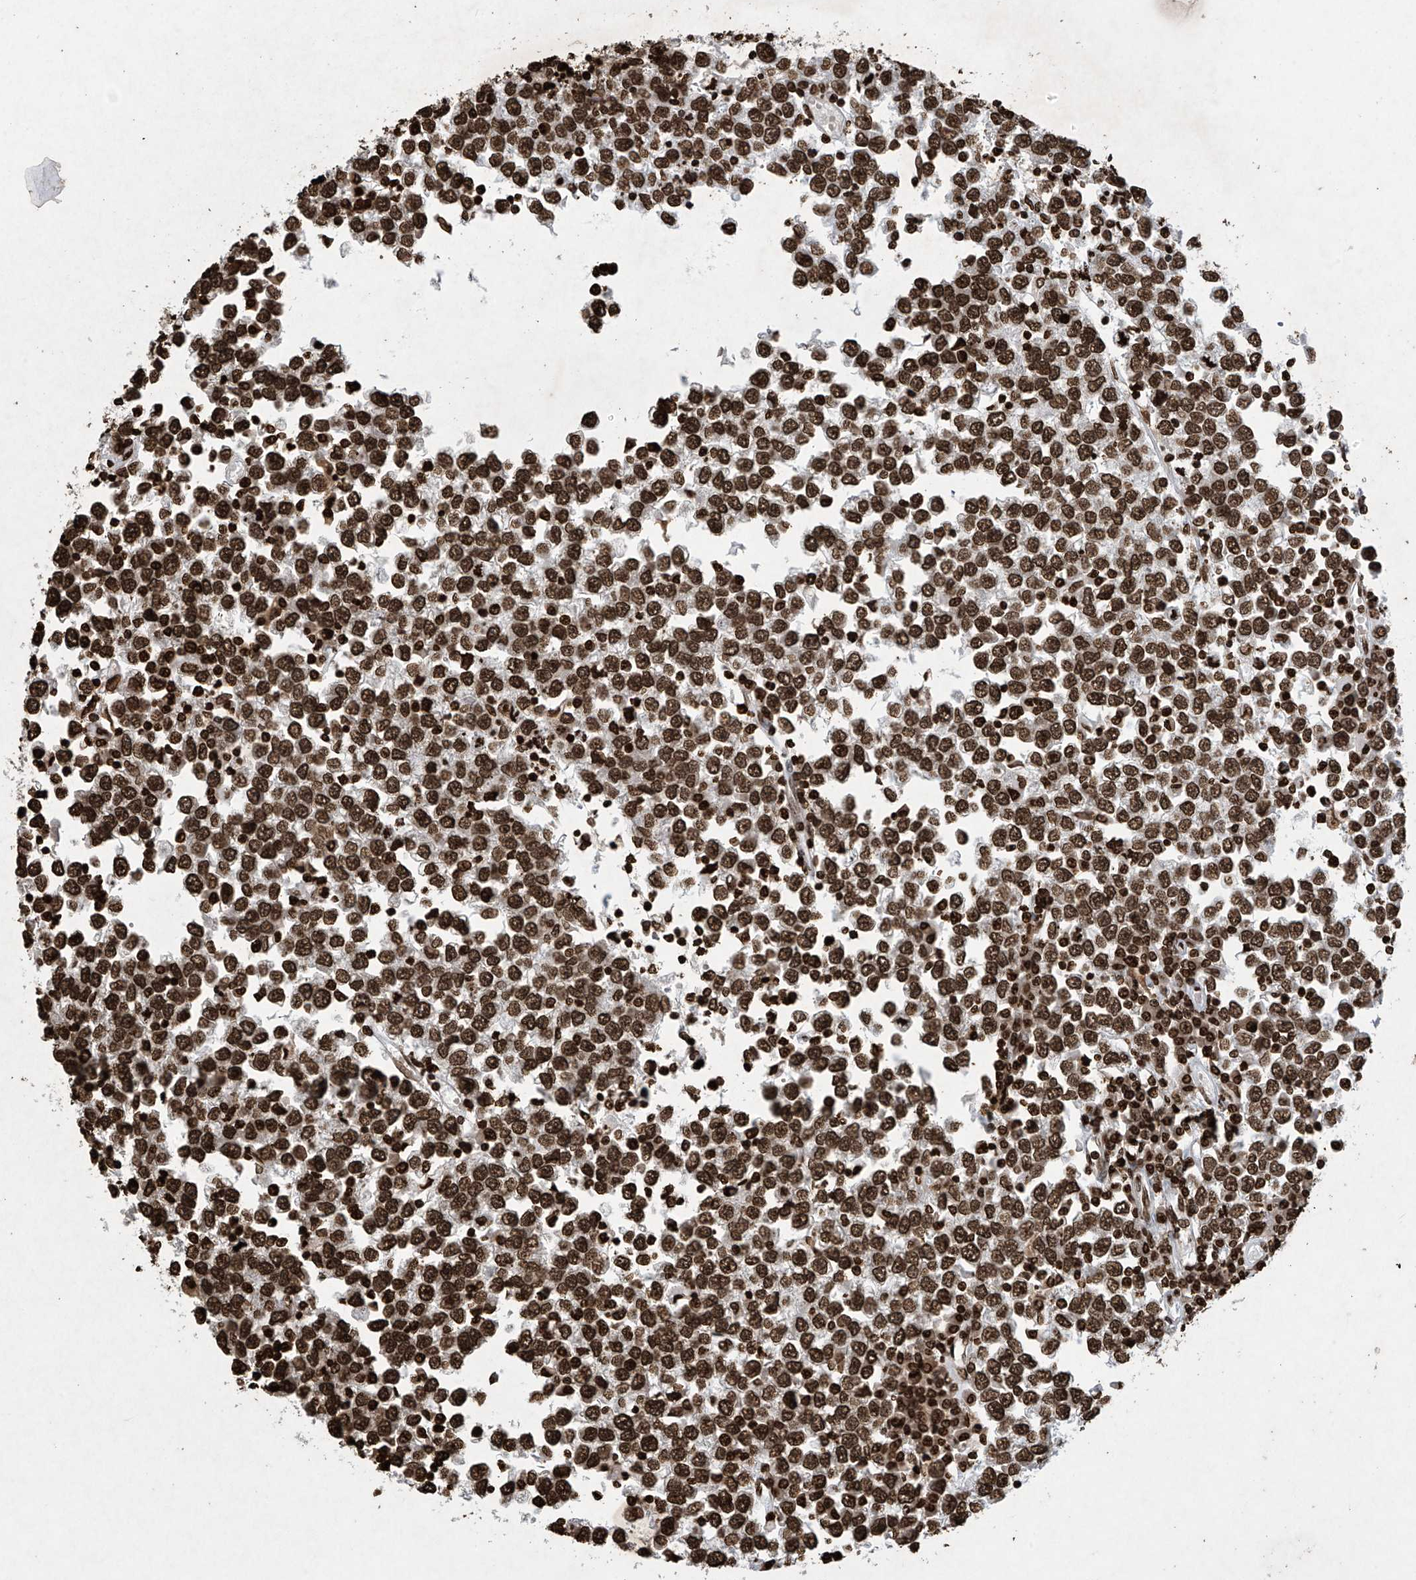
{"staining": {"intensity": "strong", "quantity": ">75%", "location": "nuclear"}, "tissue": "testis cancer", "cell_type": "Tumor cells", "image_type": "cancer", "snomed": [{"axis": "morphology", "description": "Seminoma, NOS"}, {"axis": "topography", "description": "Testis"}], "caption": "Testis seminoma tissue demonstrates strong nuclear expression in approximately >75% of tumor cells", "gene": "H3-3A", "patient": {"sex": "male", "age": 65}}